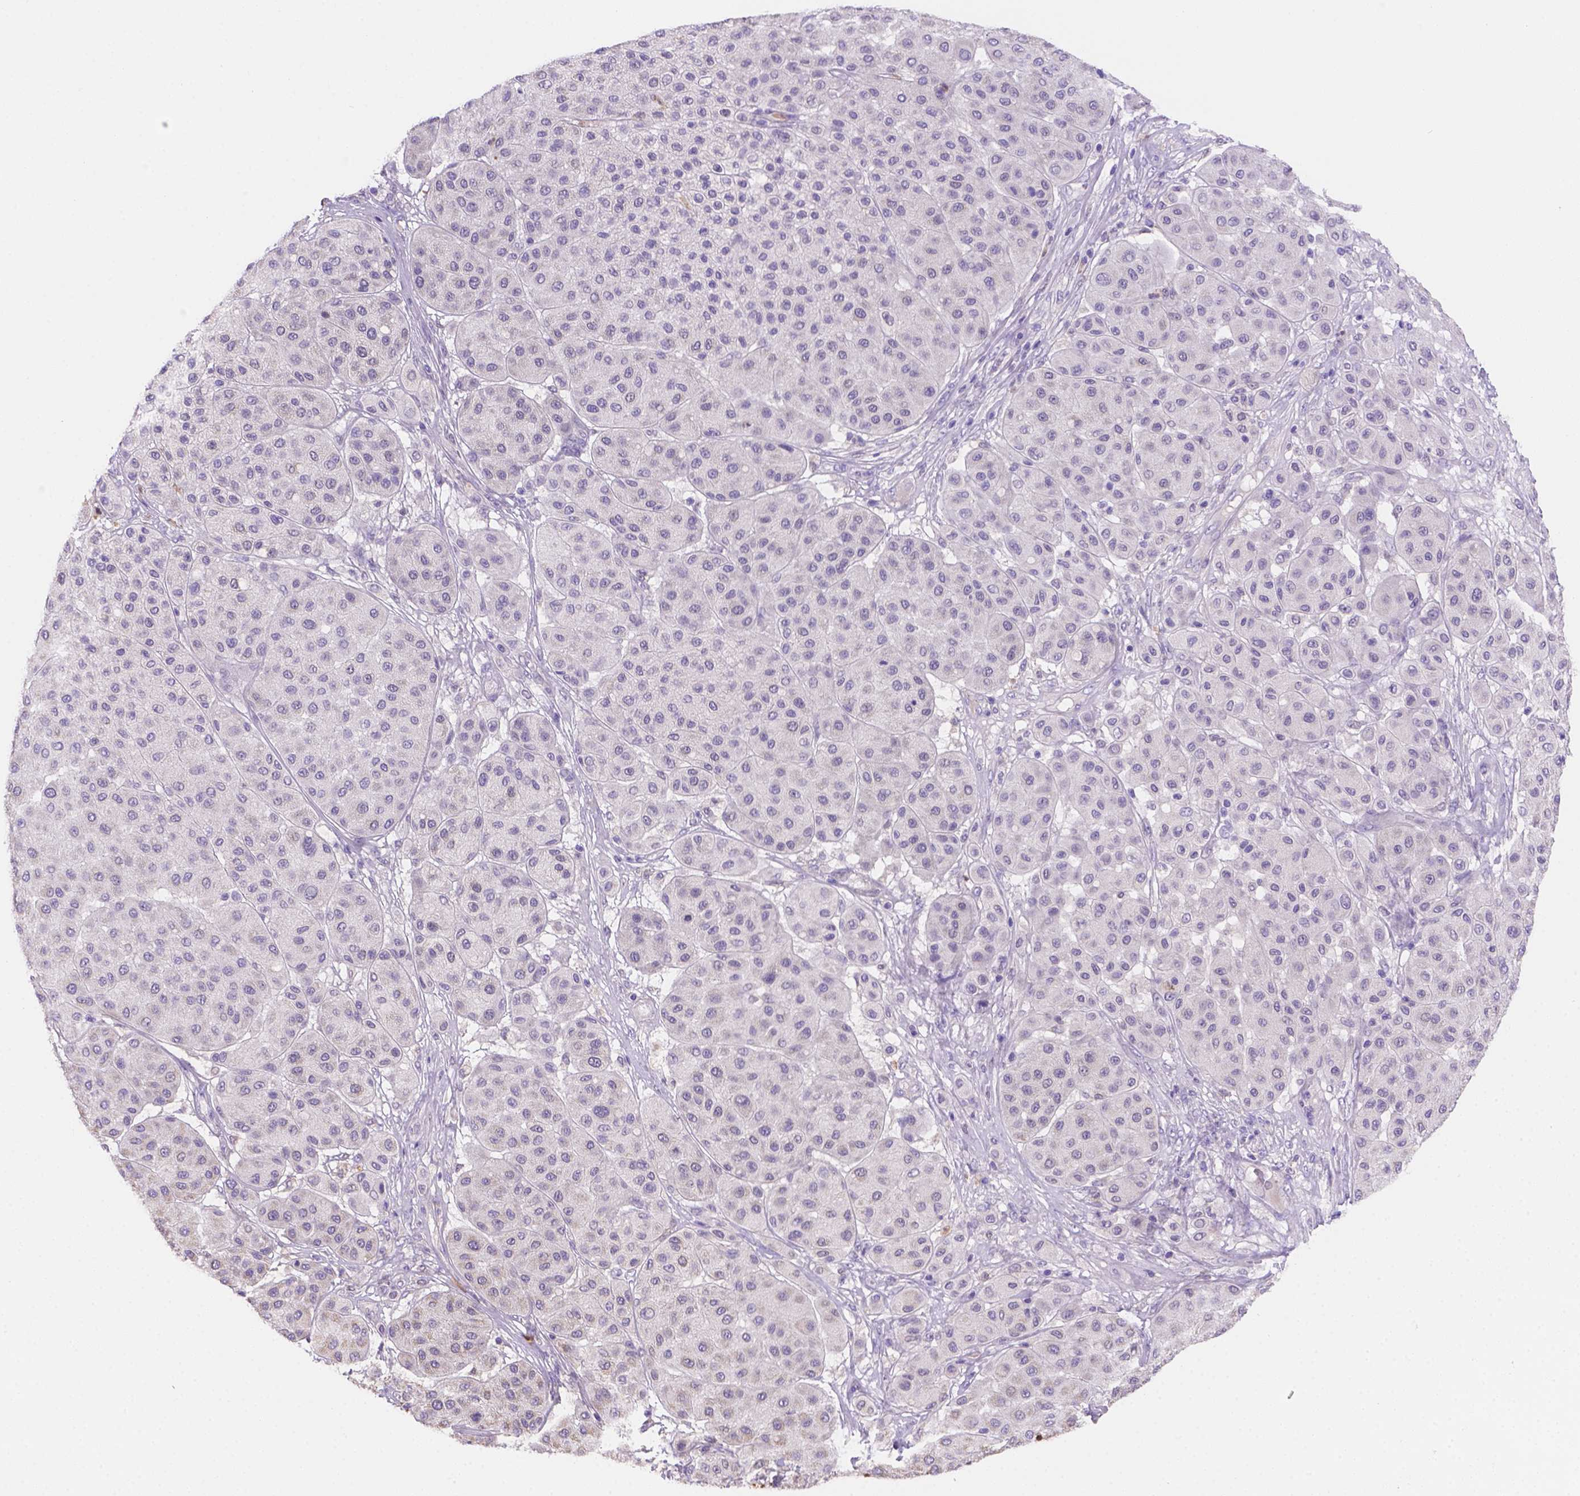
{"staining": {"intensity": "negative", "quantity": "none", "location": "none"}, "tissue": "melanoma", "cell_type": "Tumor cells", "image_type": "cancer", "snomed": [{"axis": "morphology", "description": "Malignant melanoma, Metastatic site"}, {"axis": "topography", "description": "Smooth muscle"}], "caption": "Immunohistochemistry (IHC) of human melanoma demonstrates no staining in tumor cells. The staining is performed using DAB (3,3'-diaminobenzidine) brown chromogen with nuclei counter-stained in using hematoxylin.", "gene": "NXPE2", "patient": {"sex": "male", "age": 41}}